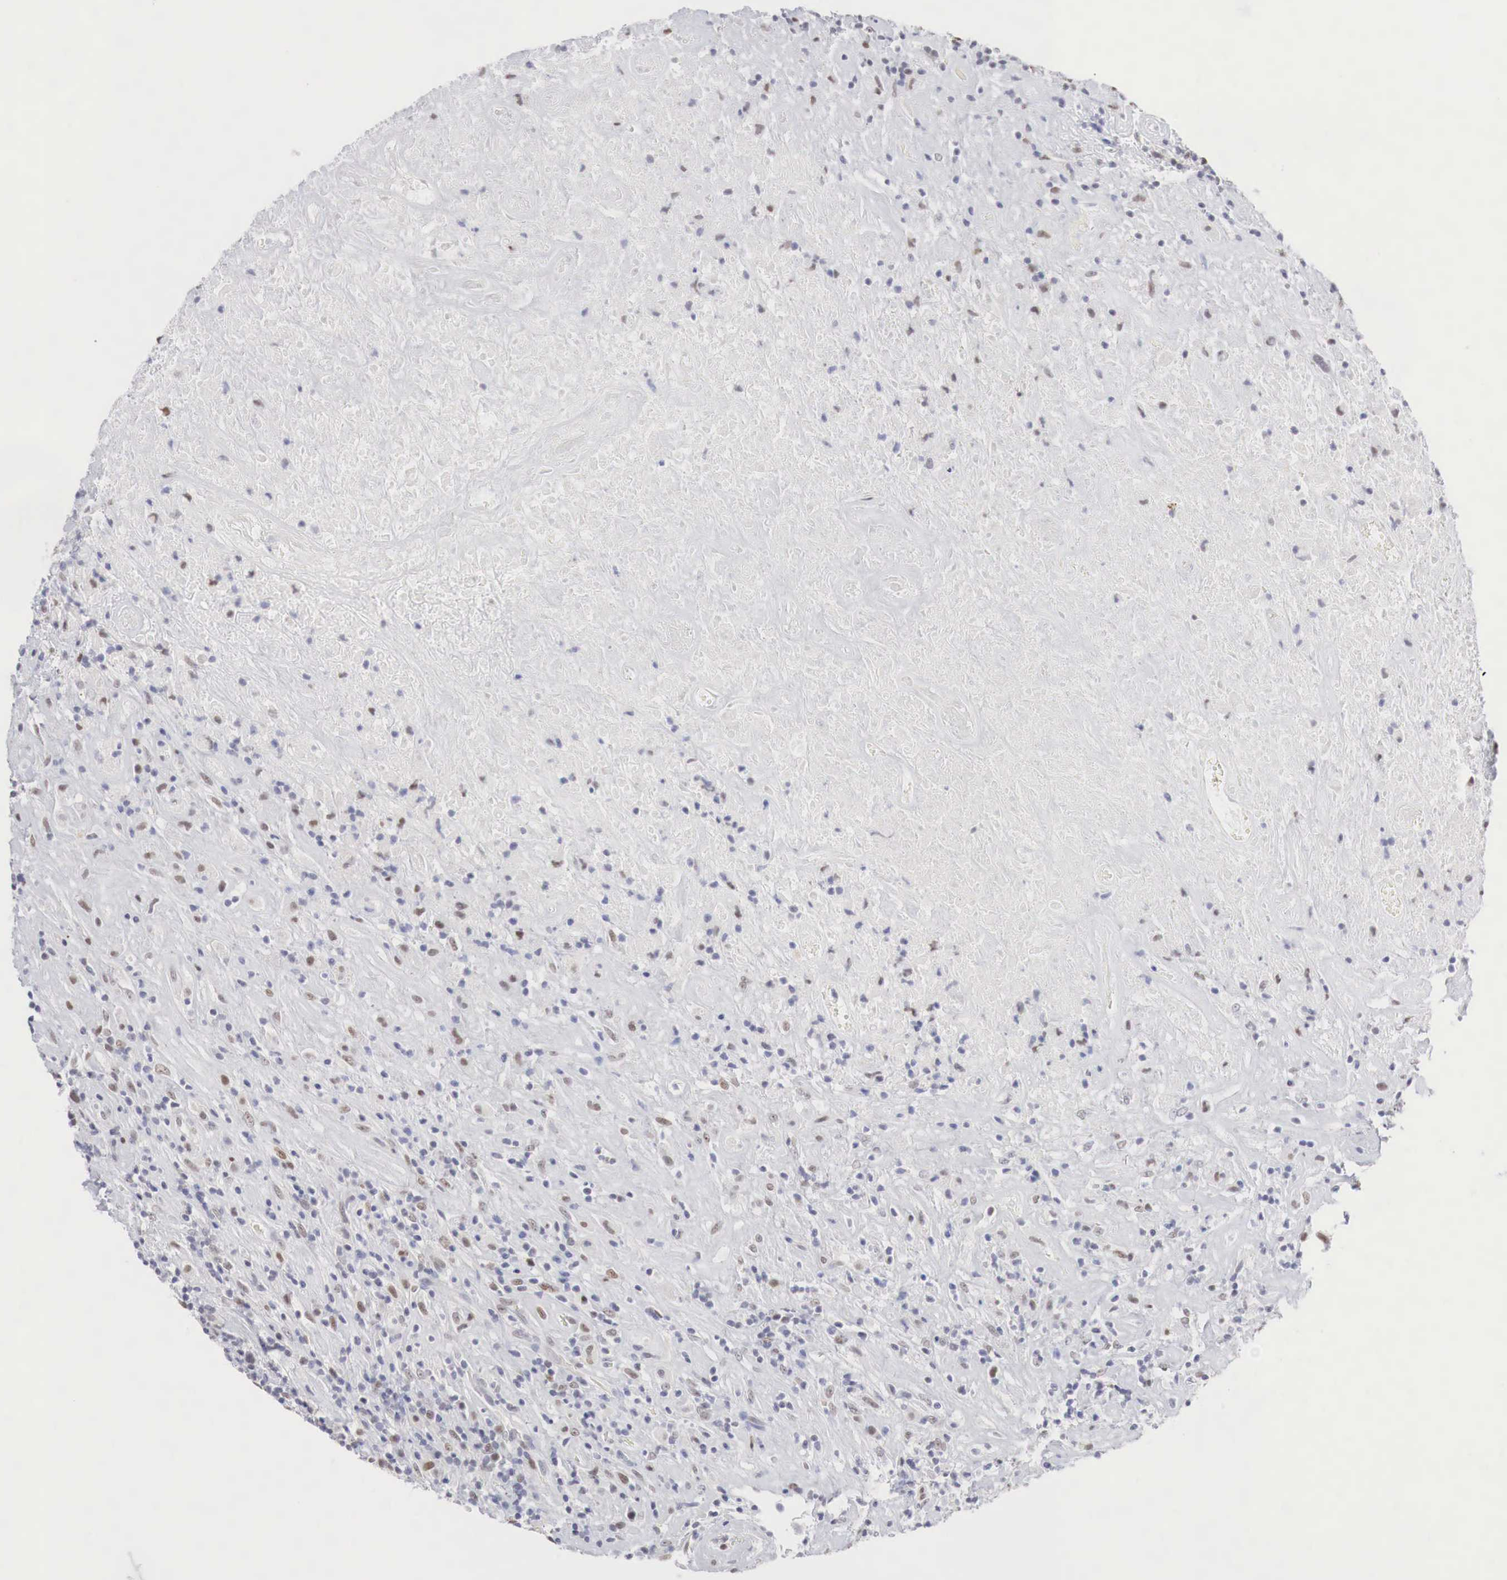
{"staining": {"intensity": "moderate", "quantity": "25%-75%", "location": "nuclear"}, "tissue": "lymphoma", "cell_type": "Tumor cells", "image_type": "cancer", "snomed": [{"axis": "morphology", "description": "Hodgkin's disease, NOS"}, {"axis": "topography", "description": "Lymph node"}], "caption": "This is a micrograph of immunohistochemistry (IHC) staining of lymphoma, which shows moderate staining in the nuclear of tumor cells.", "gene": "FOXP2", "patient": {"sex": "male", "age": 46}}